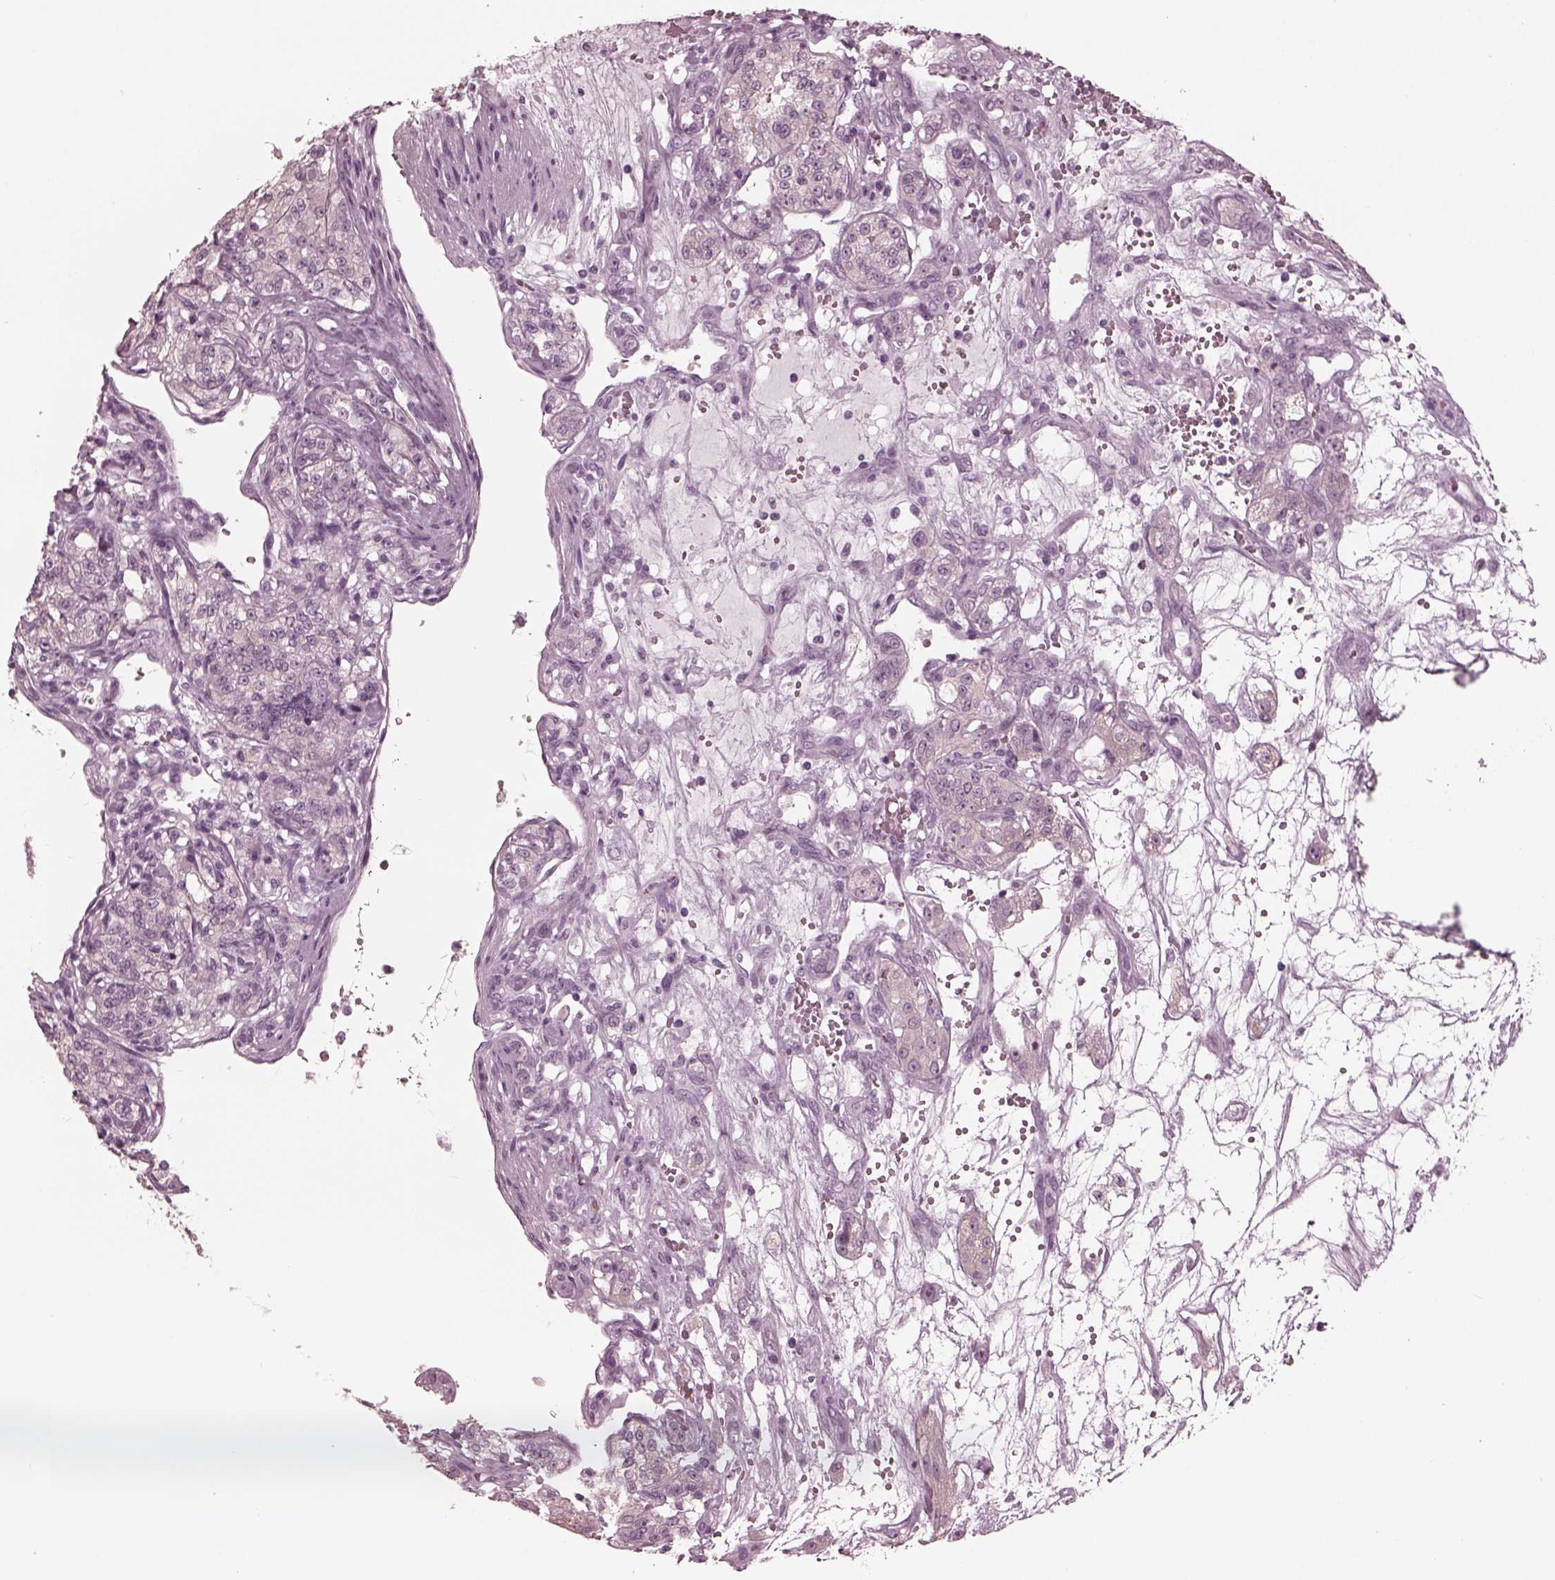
{"staining": {"intensity": "negative", "quantity": "none", "location": "none"}, "tissue": "renal cancer", "cell_type": "Tumor cells", "image_type": "cancer", "snomed": [{"axis": "morphology", "description": "Adenocarcinoma, NOS"}, {"axis": "topography", "description": "Kidney"}], "caption": "Human renal cancer stained for a protein using IHC displays no positivity in tumor cells.", "gene": "GRM6", "patient": {"sex": "female", "age": 63}}